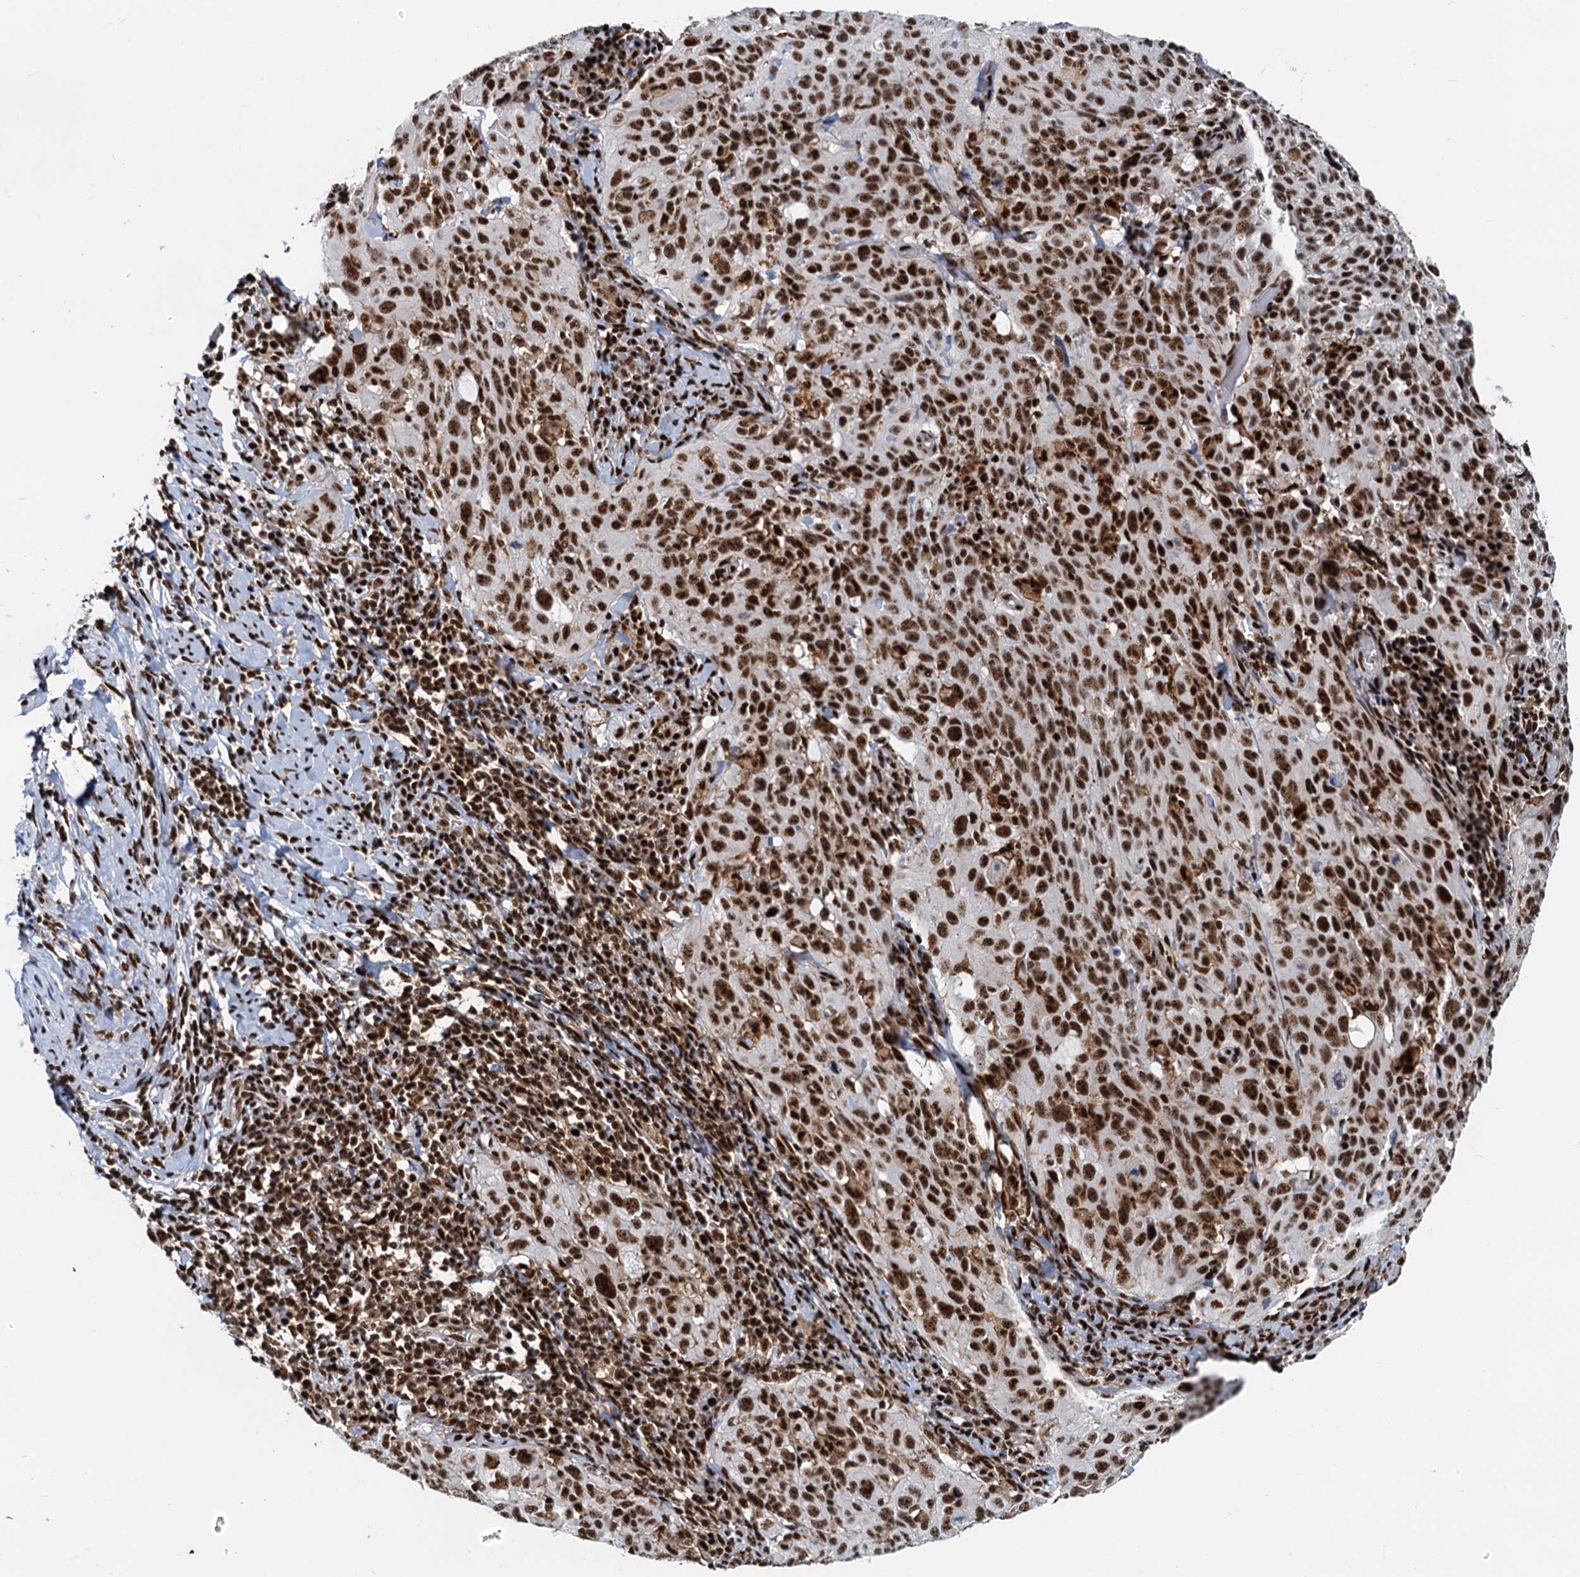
{"staining": {"intensity": "strong", "quantity": ">75%", "location": "nuclear"}, "tissue": "cervical cancer", "cell_type": "Tumor cells", "image_type": "cancer", "snomed": [{"axis": "morphology", "description": "Squamous cell carcinoma, NOS"}, {"axis": "topography", "description": "Cervix"}], "caption": "The micrograph demonstrates immunohistochemical staining of squamous cell carcinoma (cervical). There is strong nuclear expression is seen in approximately >75% of tumor cells.", "gene": "RBM26", "patient": {"sex": "female", "age": 31}}